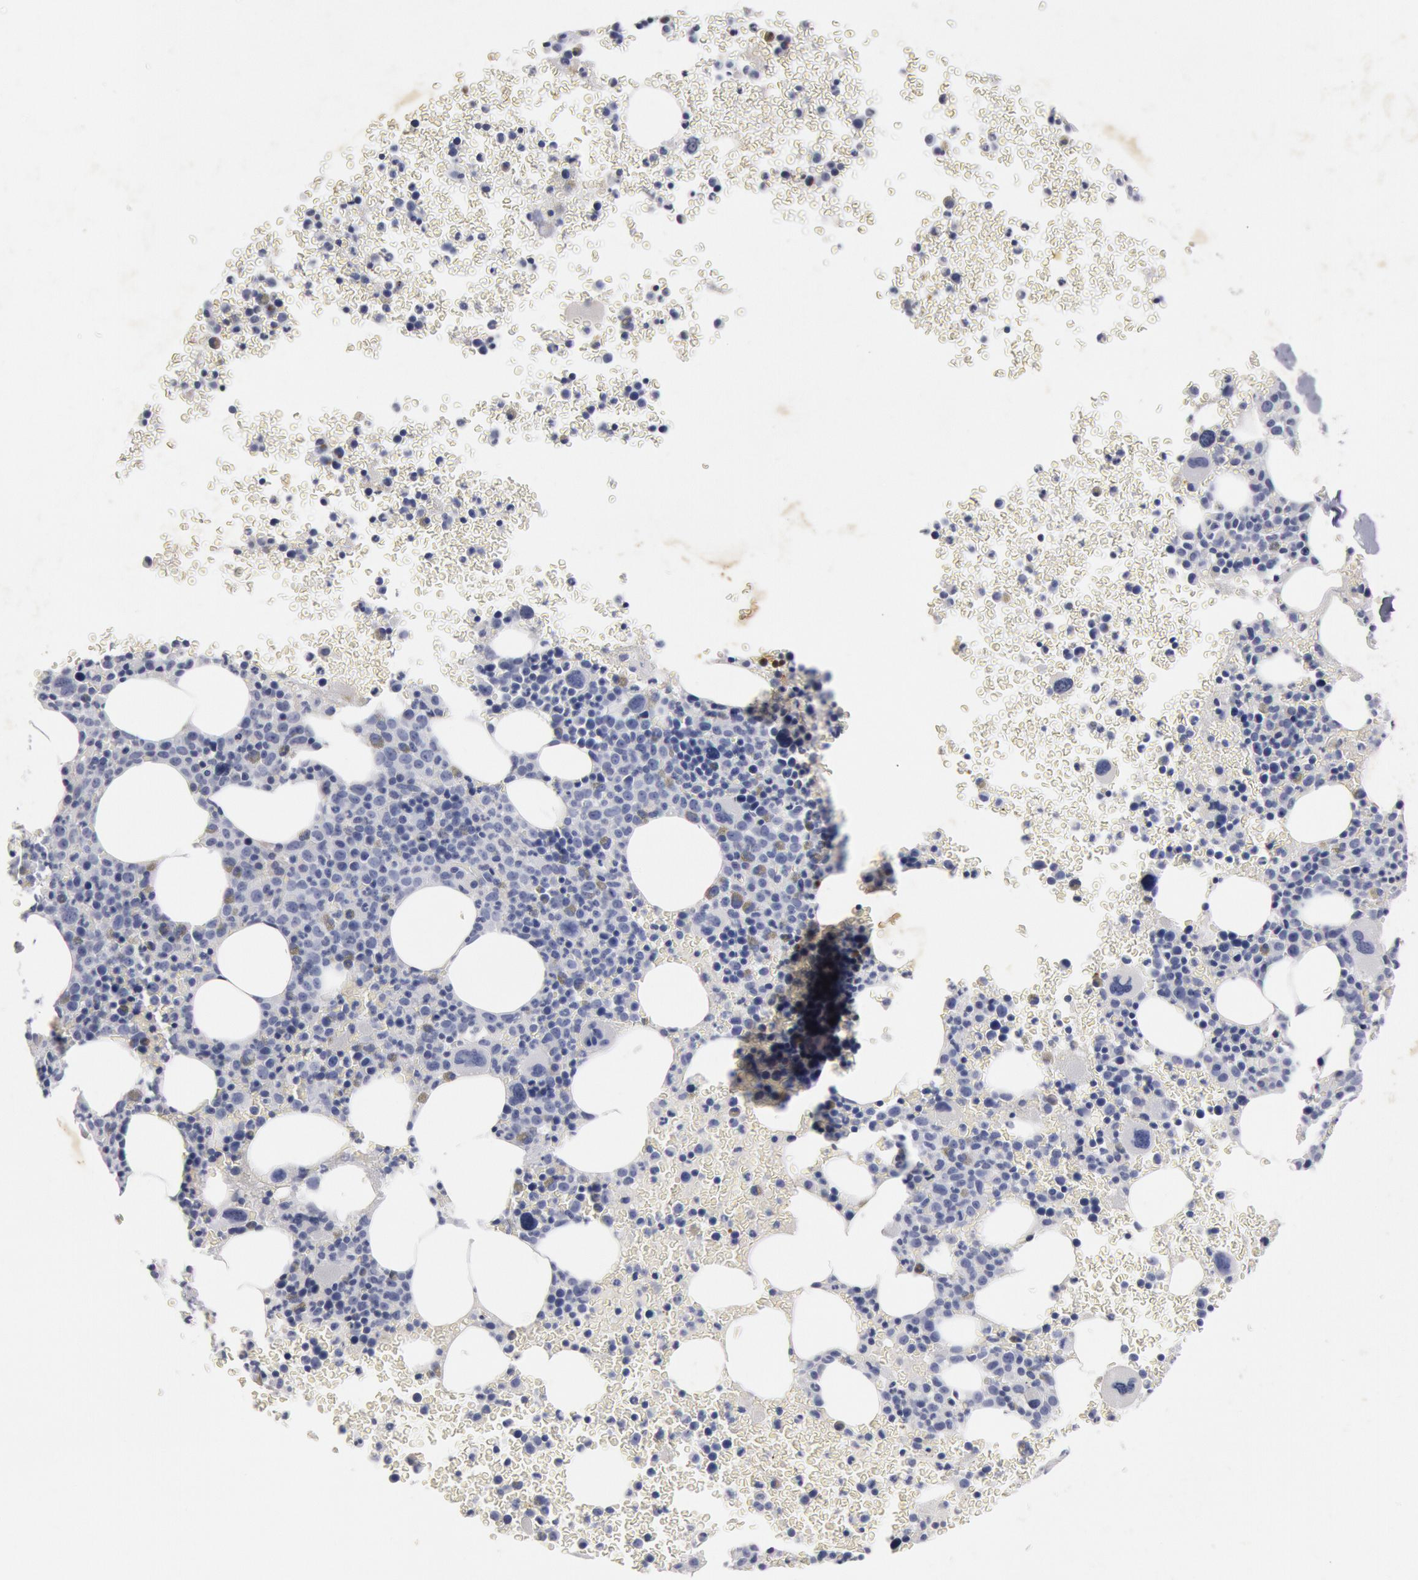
{"staining": {"intensity": "negative", "quantity": "none", "location": "none"}, "tissue": "bone marrow", "cell_type": "Hematopoietic cells", "image_type": "normal", "snomed": [{"axis": "morphology", "description": "Normal tissue, NOS"}, {"axis": "topography", "description": "Bone marrow"}], "caption": "High magnification brightfield microscopy of benign bone marrow stained with DAB (3,3'-diaminobenzidine) (brown) and counterstained with hematoxylin (blue): hematopoietic cells show no significant positivity.", "gene": "FOXA2", "patient": {"sex": "male", "age": 69}}